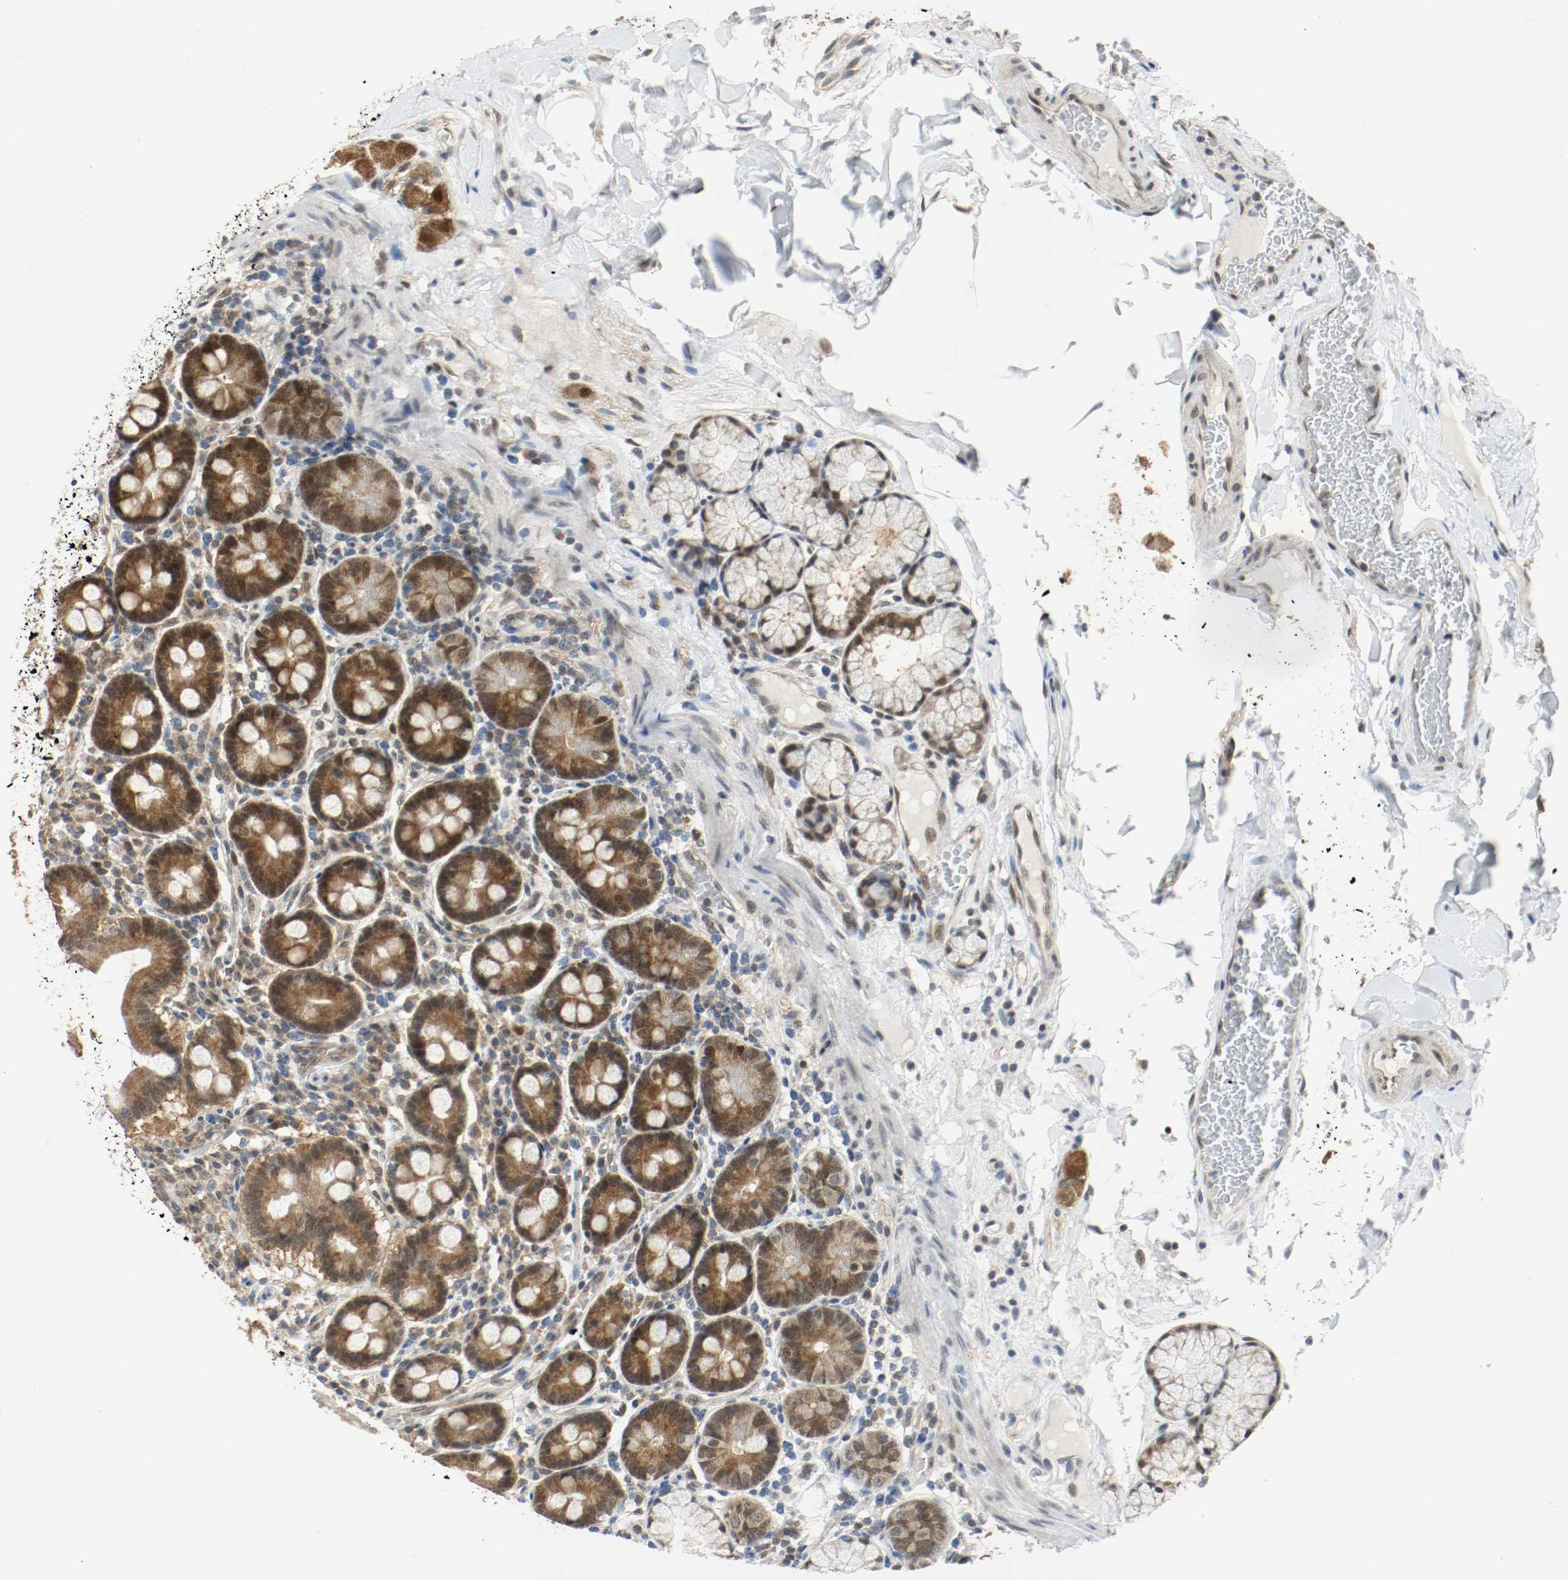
{"staining": {"intensity": "moderate", "quantity": ">75%", "location": "cytoplasmic/membranous,nuclear"}, "tissue": "duodenum", "cell_type": "Glandular cells", "image_type": "normal", "snomed": [{"axis": "morphology", "description": "Normal tissue, NOS"}, {"axis": "topography", "description": "Duodenum"}], "caption": "IHC histopathology image of benign duodenum stained for a protein (brown), which exhibits medium levels of moderate cytoplasmic/membranous,nuclear staining in approximately >75% of glandular cells.", "gene": "PPME1", "patient": {"sex": "male", "age": 50}}